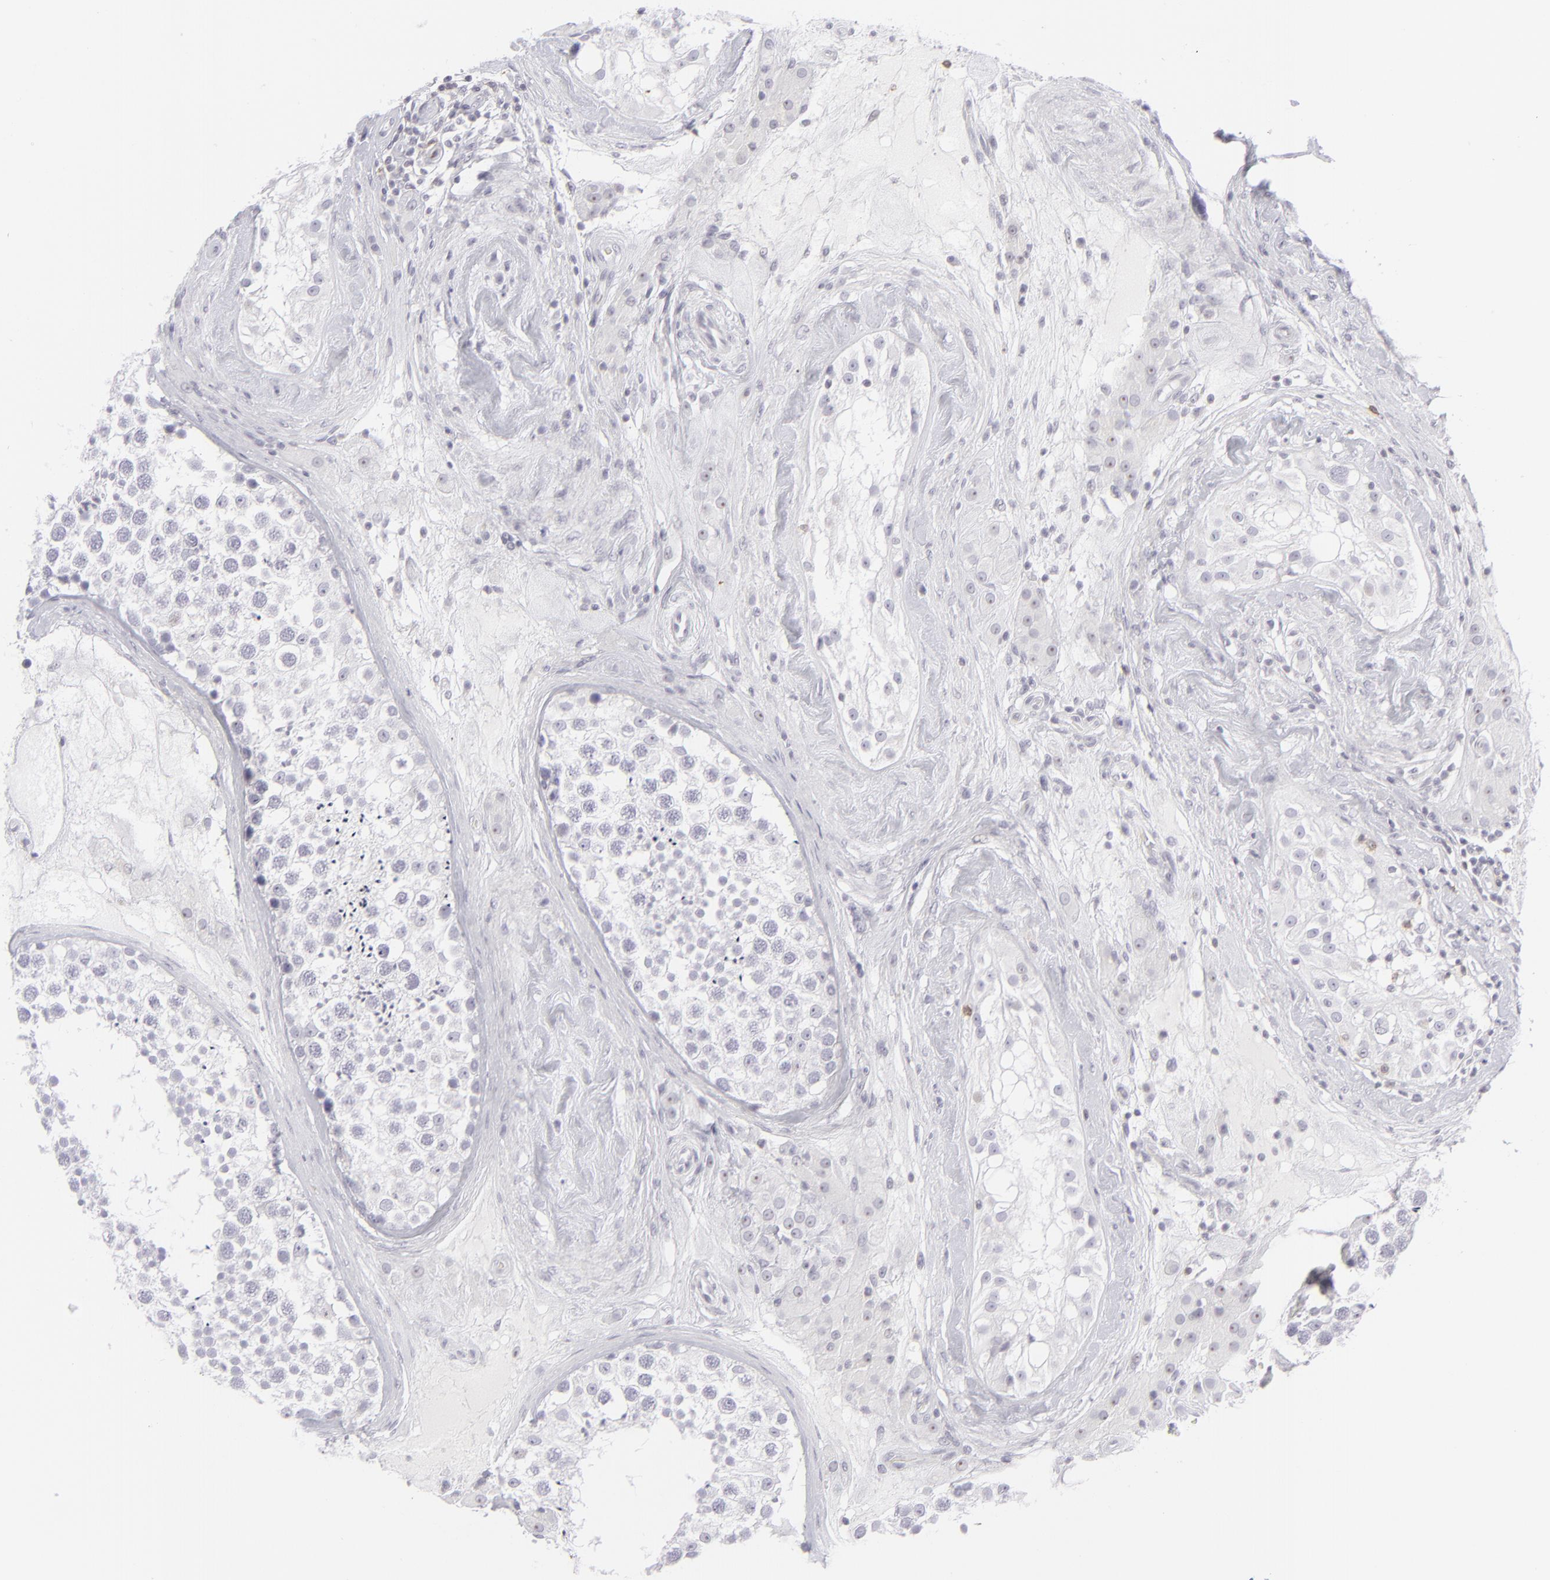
{"staining": {"intensity": "negative", "quantity": "none", "location": "none"}, "tissue": "testis", "cell_type": "Cells in seminiferous ducts", "image_type": "normal", "snomed": [{"axis": "morphology", "description": "Normal tissue, NOS"}, {"axis": "topography", "description": "Testis"}], "caption": "Testis was stained to show a protein in brown. There is no significant expression in cells in seminiferous ducts. (Brightfield microscopy of DAB immunohistochemistry at high magnification).", "gene": "CD7", "patient": {"sex": "male", "age": 46}}